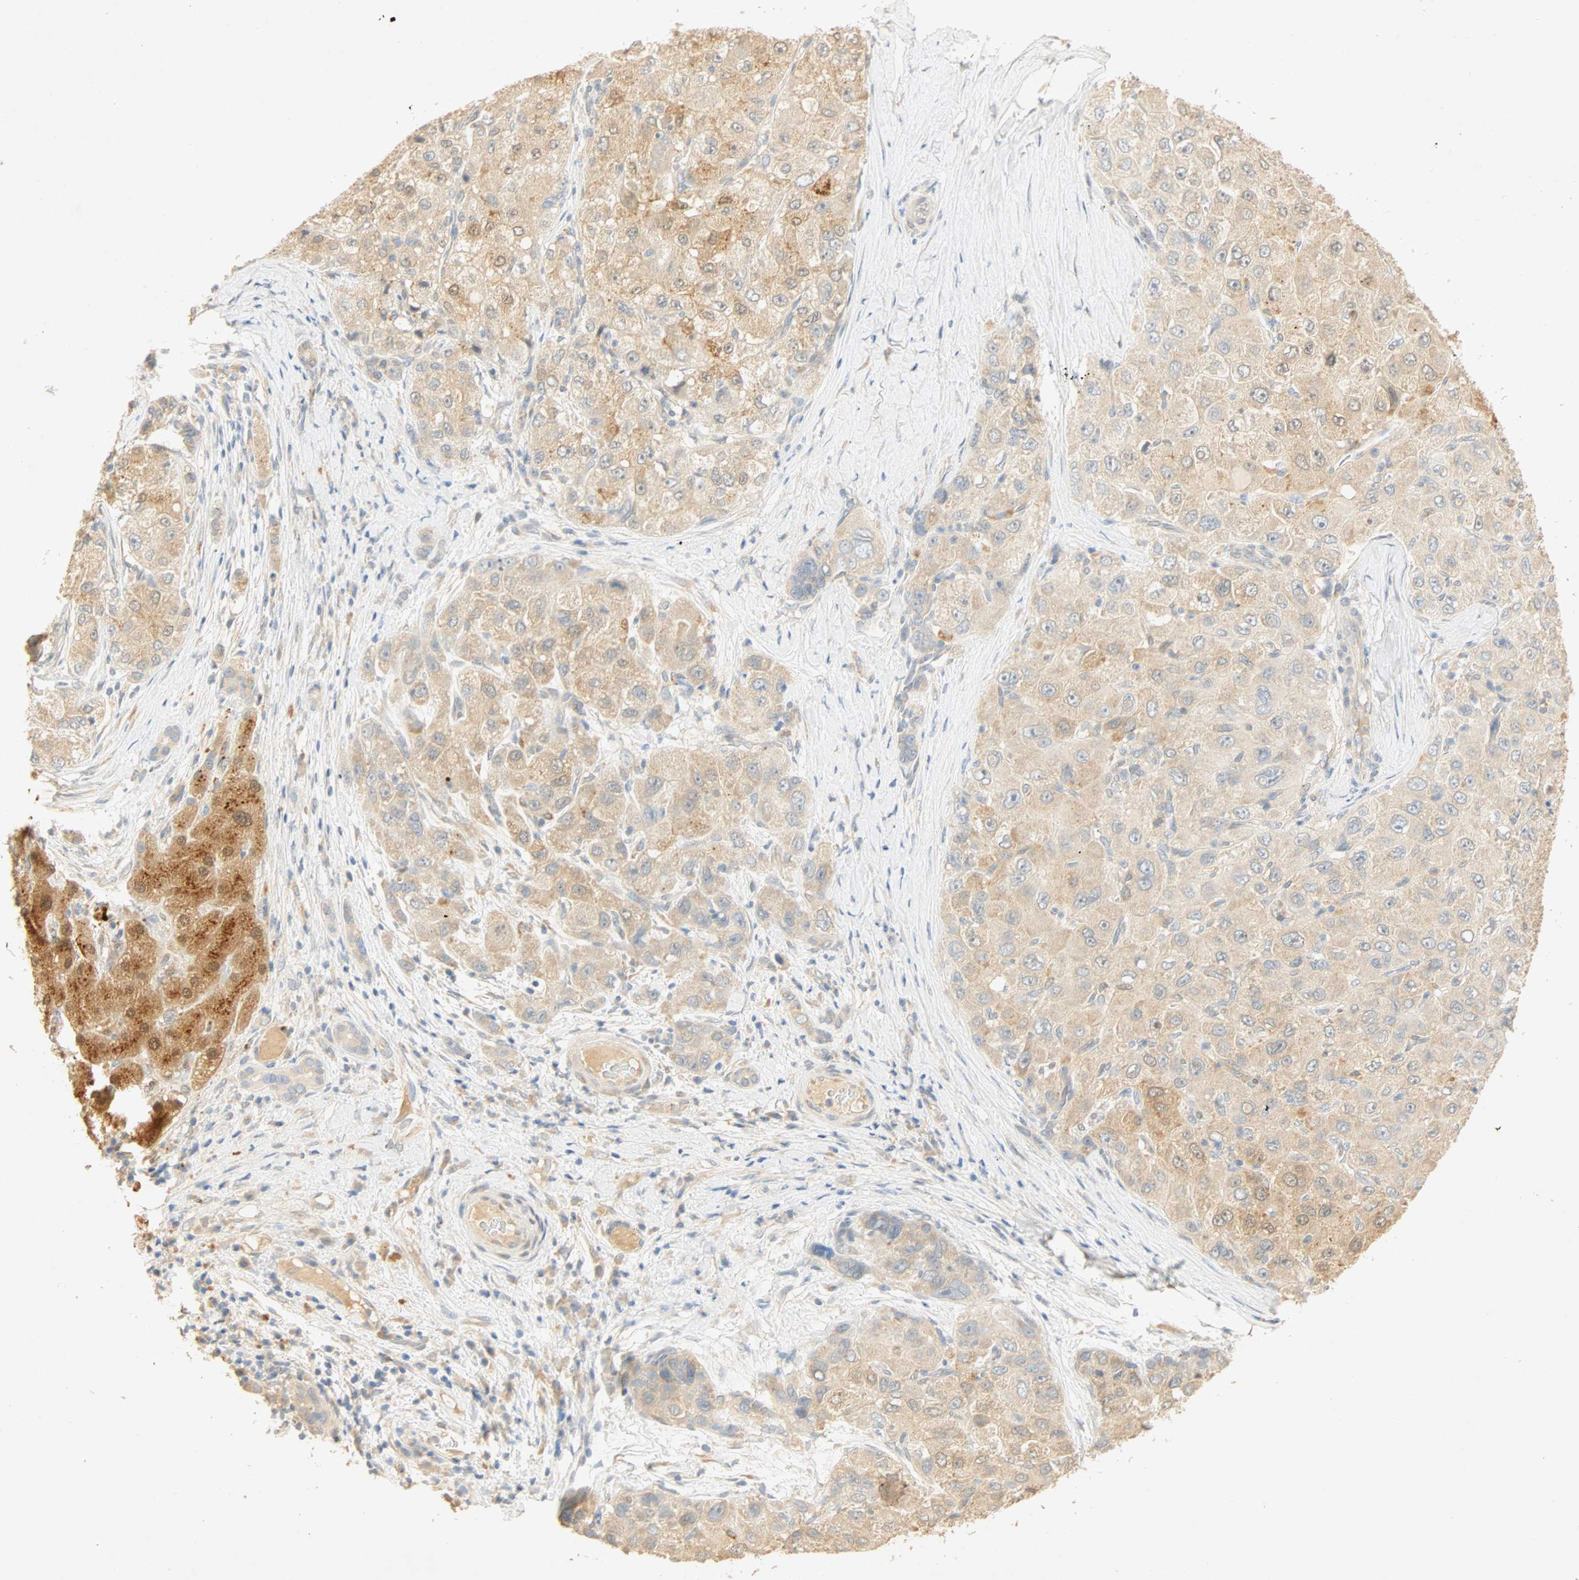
{"staining": {"intensity": "moderate", "quantity": "25%-75%", "location": "cytoplasmic/membranous"}, "tissue": "liver cancer", "cell_type": "Tumor cells", "image_type": "cancer", "snomed": [{"axis": "morphology", "description": "Carcinoma, Hepatocellular, NOS"}, {"axis": "topography", "description": "Liver"}], "caption": "Liver cancer (hepatocellular carcinoma) stained with IHC shows moderate cytoplasmic/membranous positivity in approximately 25%-75% of tumor cells.", "gene": "SELENBP1", "patient": {"sex": "male", "age": 80}}